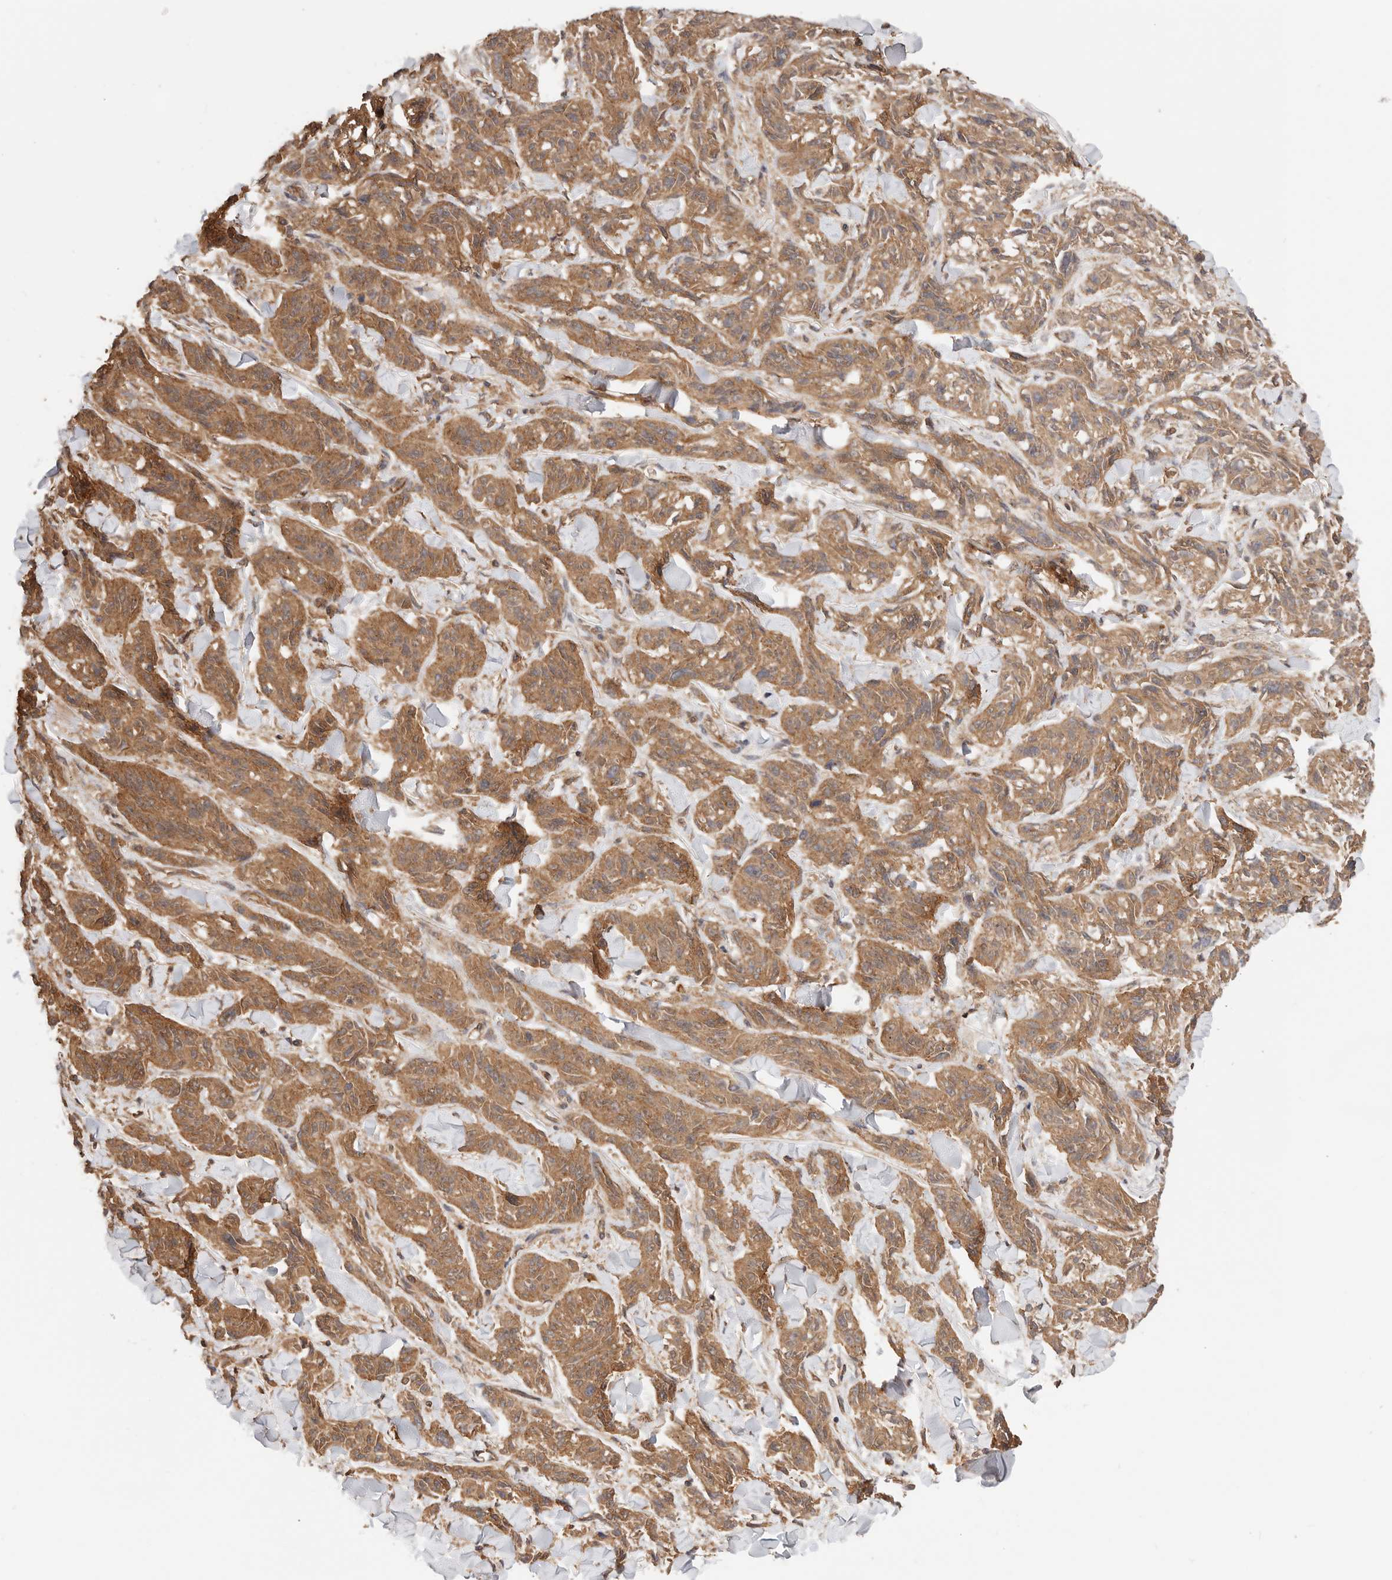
{"staining": {"intensity": "moderate", "quantity": ">75%", "location": "cytoplasmic/membranous"}, "tissue": "melanoma", "cell_type": "Tumor cells", "image_type": "cancer", "snomed": [{"axis": "morphology", "description": "Malignant melanoma, NOS"}, {"axis": "topography", "description": "Skin"}], "caption": "A brown stain labels moderate cytoplasmic/membranous expression of a protein in malignant melanoma tumor cells.", "gene": "AFDN", "patient": {"sex": "male", "age": 53}}